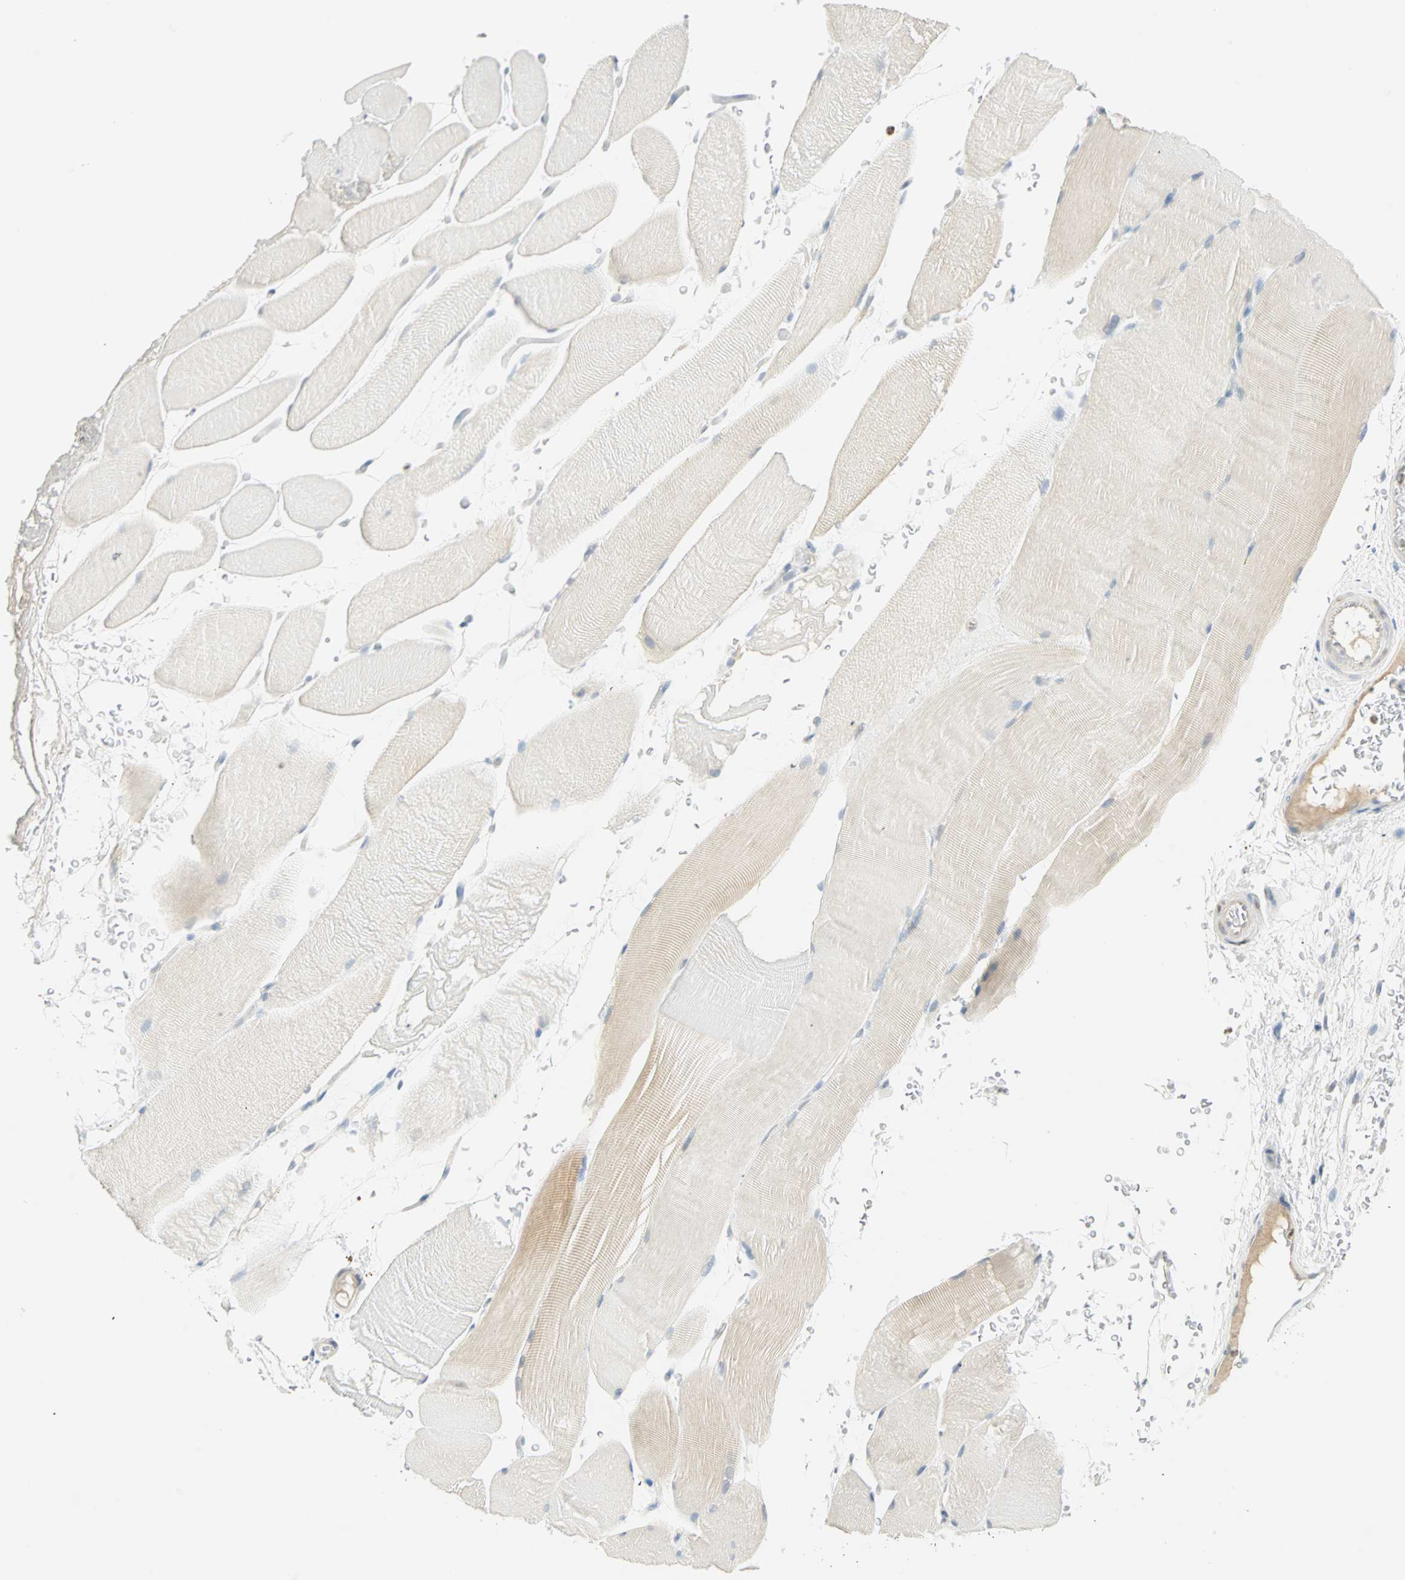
{"staining": {"intensity": "weak", "quantity": "<25%", "location": "cytoplasmic/membranous"}, "tissue": "skeletal muscle", "cell_type": "Myocytes", "image_type": "normal", "snomed": [{"axis": "morphology", "description": "Normal tissue, NOS"}, {"axis": "topography", "description": "Skeletal muscle"}], "caption": "Immunohistochemistry (IHC) photomicrograph of unremarkable human skeletal muscle stained for a protein (brown), which exhibits no positivity in myocytes.", "gene": "MLLT10", "patient": {"sex": "female", "age": 37}}